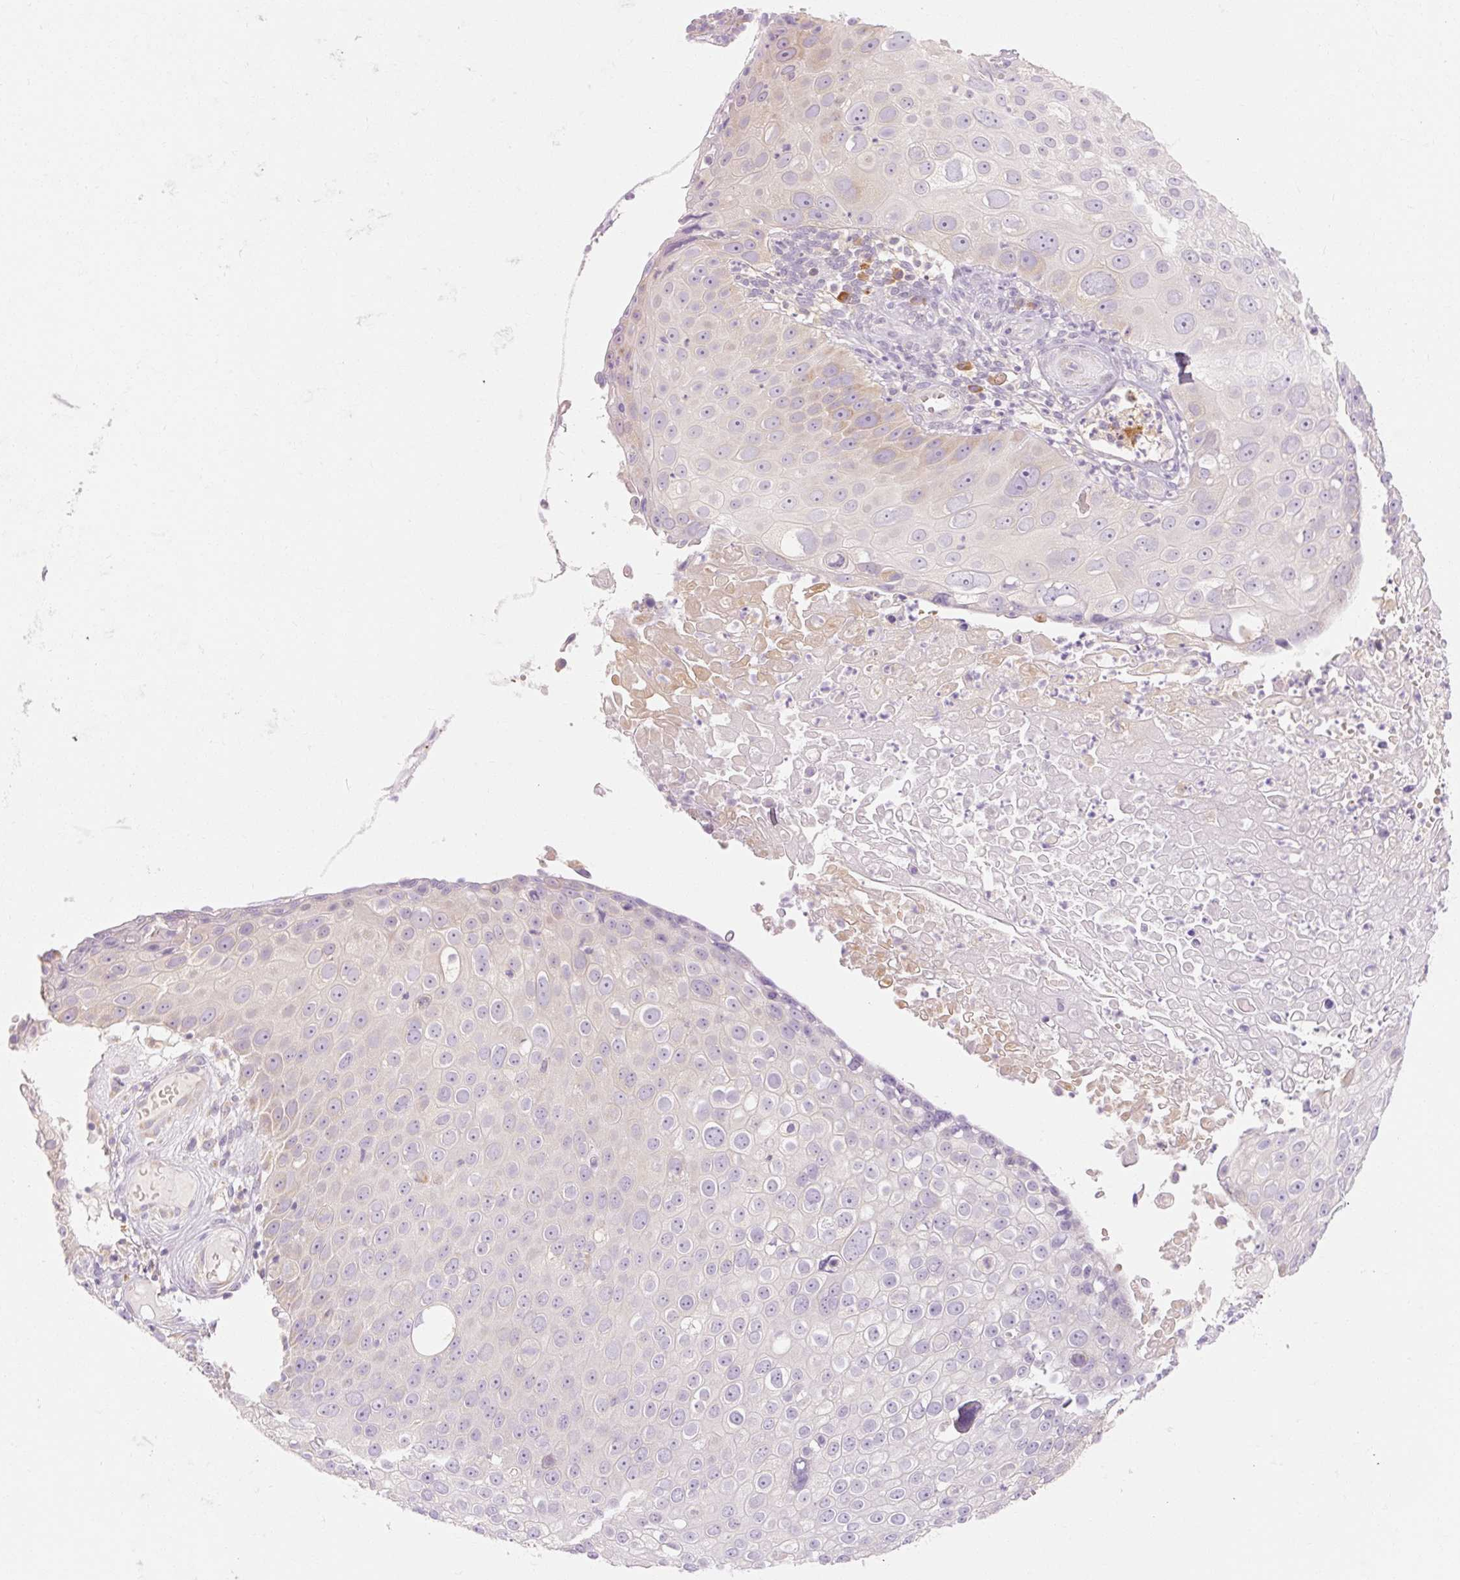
{"staining": {"intensity": "weak", "quantity": "<25%", "location": "cytoplasmic/membranous"}, "tissue": "skin cancer", "cell_type": "Tumor cells", "image_type": "cancer", "snomed": [{"axis": "morphology", "description": "Squamous cell carcinoma, NOS"}, {"axis": "topography", "description": "Skin"}], "caption": "Immunohistochemistry image of neoplastic tissue: skin squamous cell carcinoma stained with DAB exhibits no significant protein staining in tumor cells.", "gene": "MYO1D", "patient": {"sex": "male", "age": 71}}